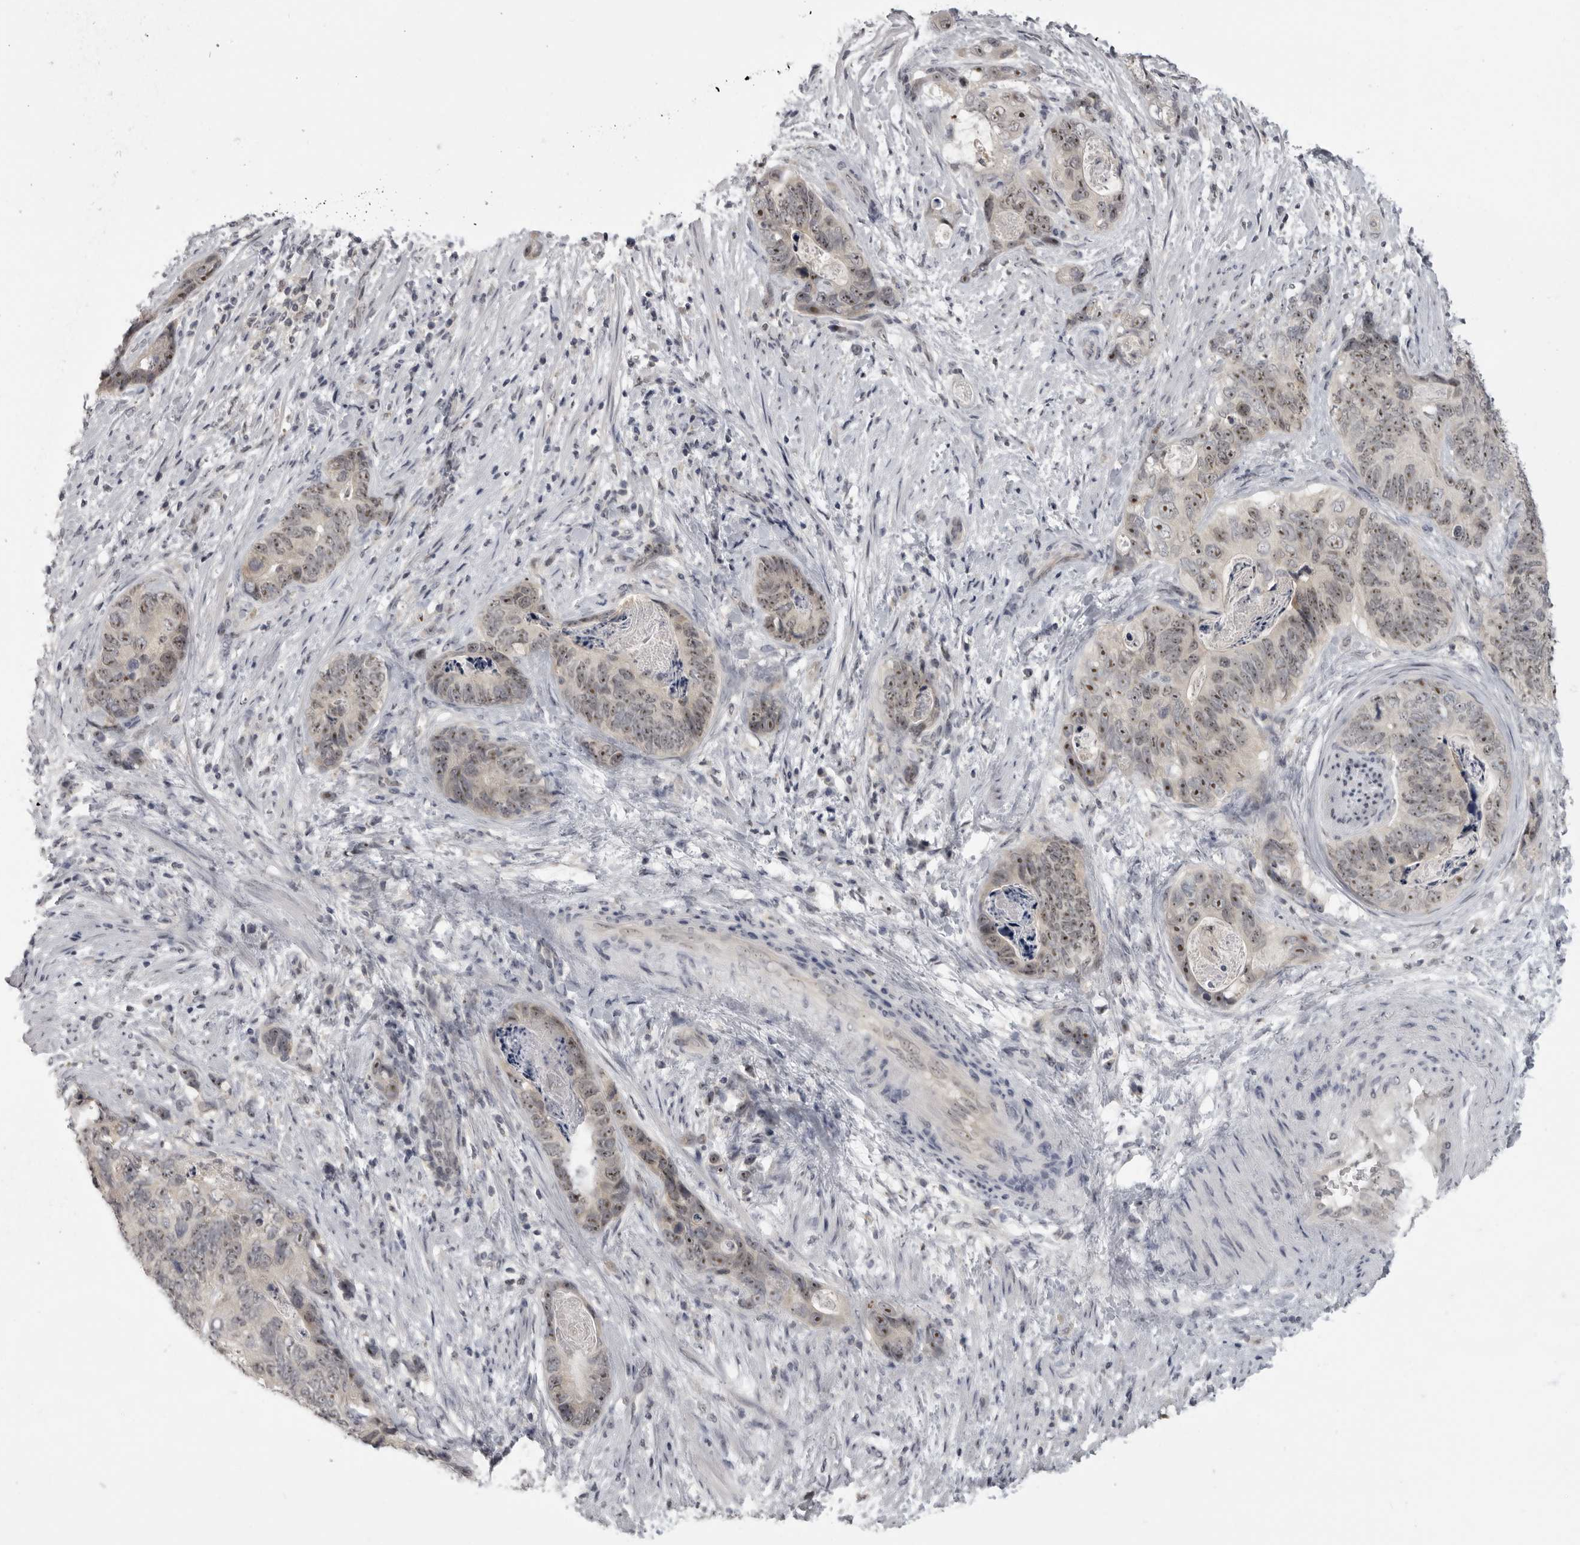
{"staining": {"intensity": "weak", "quantity": "25%-75%", "location": "nuclear"}, "tissue": "stomach cancer", "cell_type": "Tumor cells", "image_type": "cancer", "snomed": [{"axis": "morphology", "description": "Normal tissue, NOS"}, {"axis": "morphology", "description": "Adenocarcinoma, NOS"}, {"axis": "topography", "description": "Stomach"}], "caption": "Immunohistochemical staining of stomach cancer reveals low levels of weak nuclear protein positivity in approximately 25%-75% of tumor cells. The staining was performed using DAB (3,3'-diaminobenzidine) to visualize the protein expression in brown, while the nuclei were stained in blue with hematoxylin (Magnification: 20x).", "gene": "MRTO4", "patient": {"sex": "female", "age": 89}}